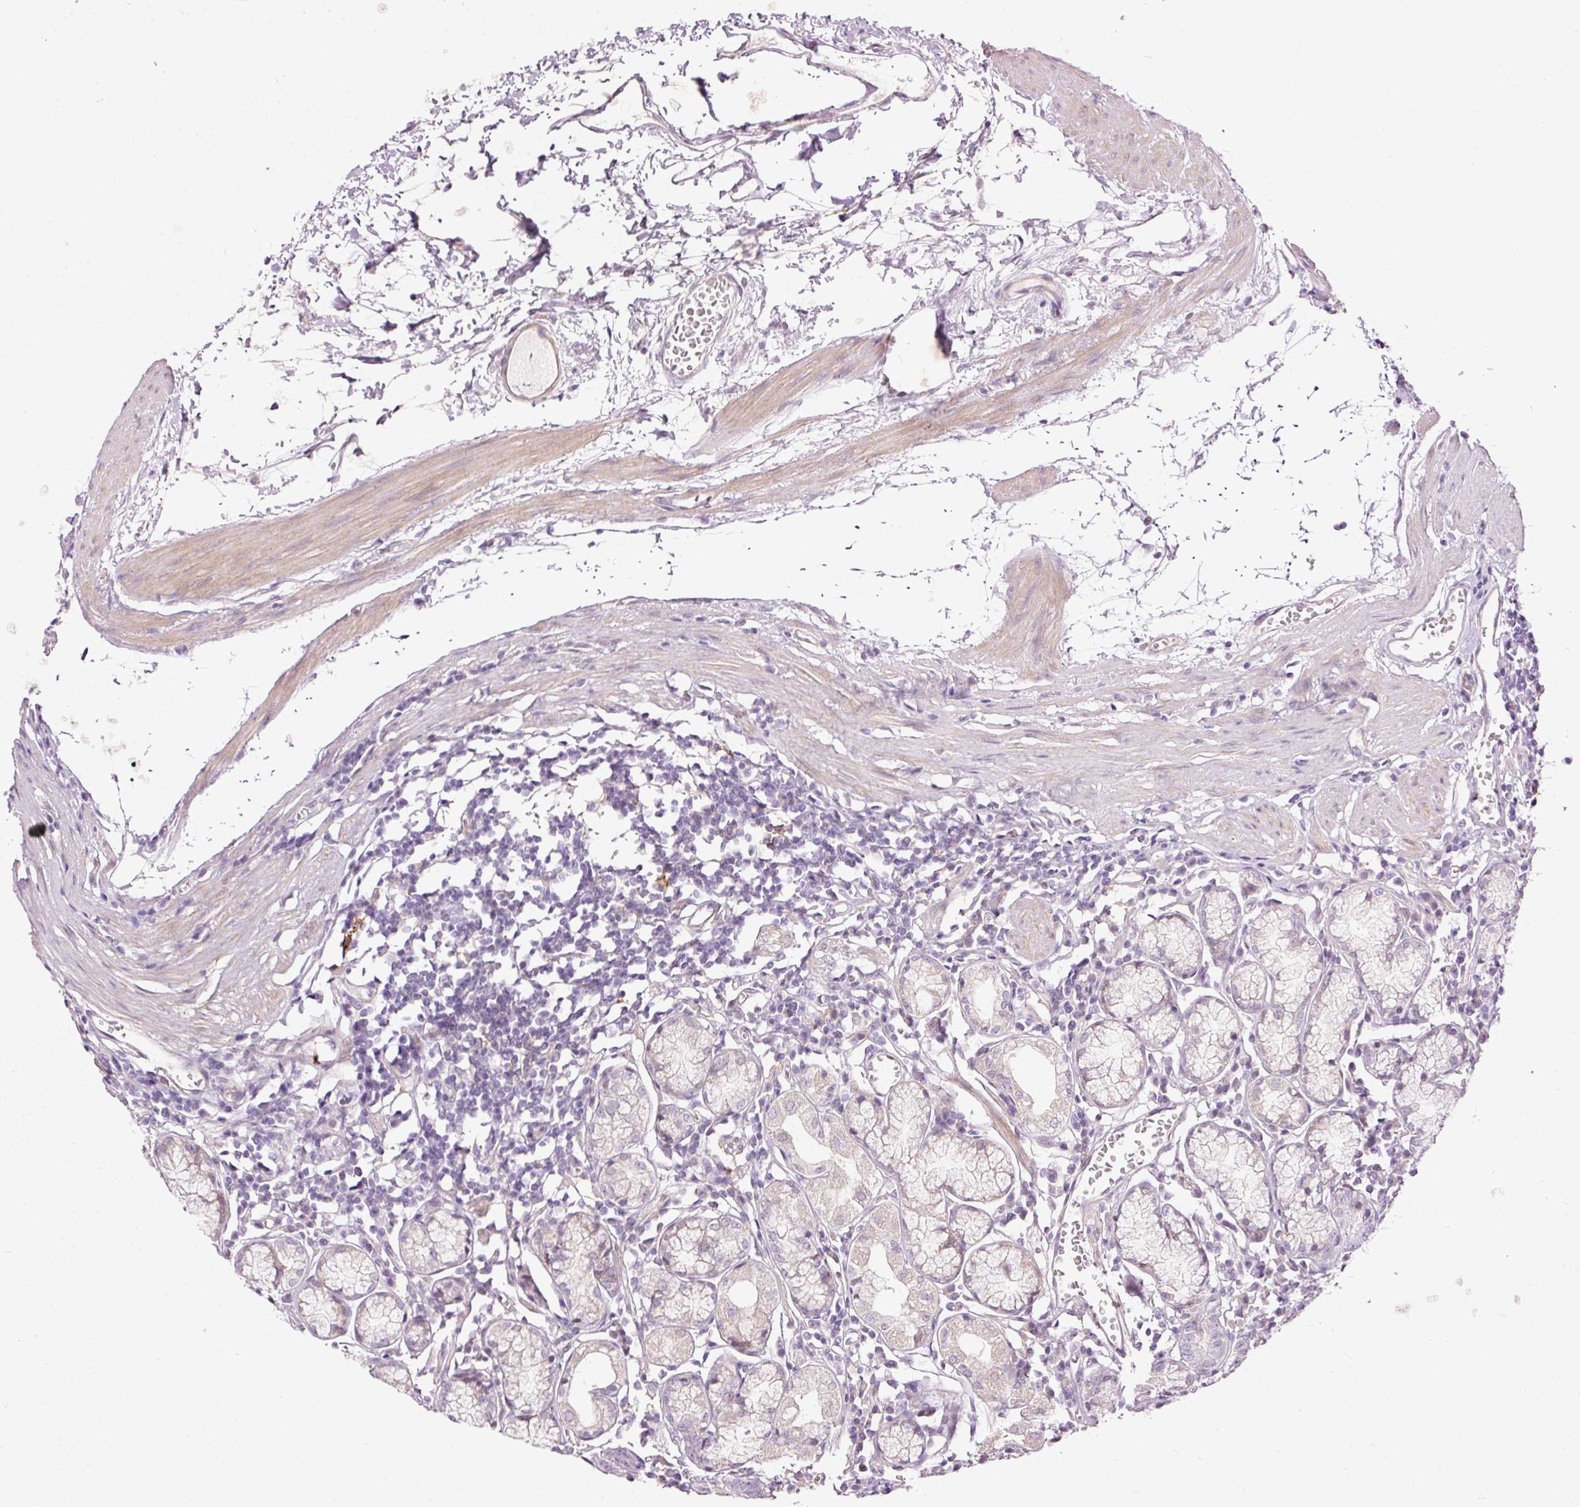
{"staining": {"intensity": "negative", "quantity": "none", "location": "none"}, "tissue": "stomach", "cell_type": "Glandular cells", "image_type": "normal", "snomed": [{"axis": "morphology", "description": "Normal tissue, NOS"}, {"axis": "topography", "description": "Stomach"}], "caption": "Immunohistochemistry of benign stomach exhibits no expression in glandular cells. (Brightfield microscopy of DAB IHC at high magnification).", "gene": "FCRL4", "patient": {"sex": "male", "age": 55}}